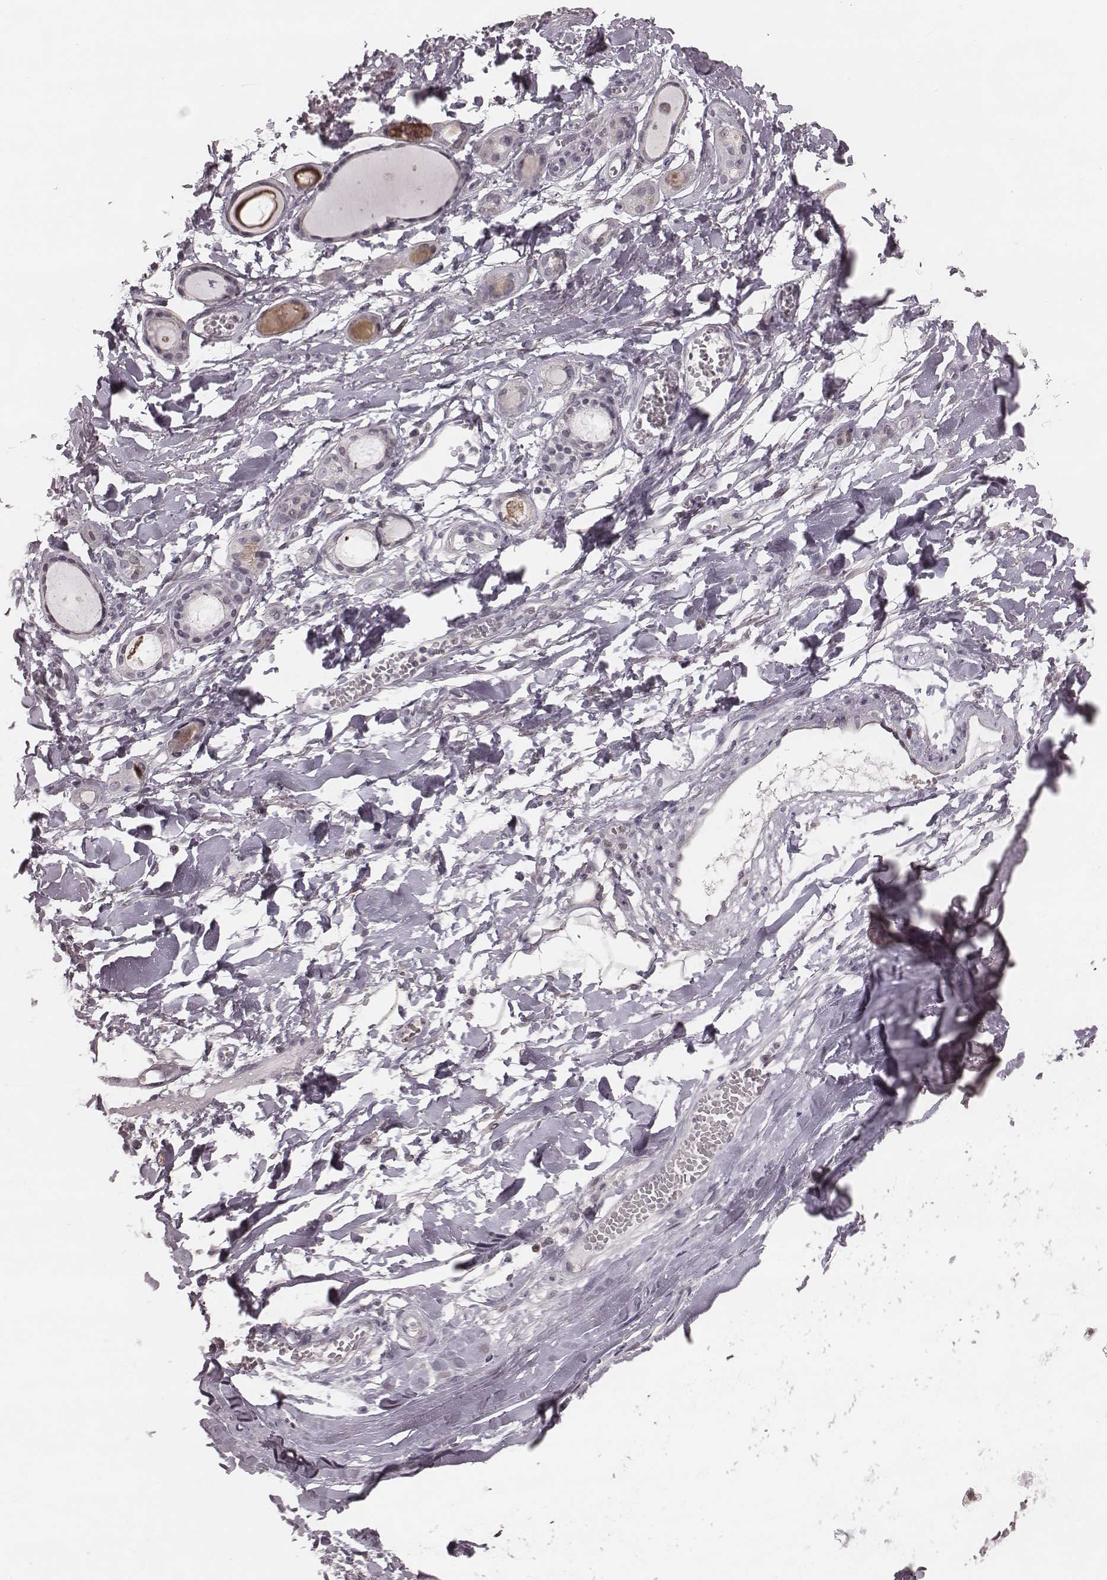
{"staining": {"intensity": "negative", "quantity": "none", "location": "none"}, "tissue": "soft tissue", "cell_type": "Fibroblasts", "image_type": "normal", "snomed": [{"axis": "morphology", "description": "Normal tissue, NOS"}, {"axis": "topography", "description": "Cartilage tissue"}, {"axis": "topography", "description": "Nasopharynx"}, {"axis": "topography", "description": "Thyroid gland"}], "caption": "Immunohistochemical staining of normal soft tissue displays no significant positivity in fibroblasts.", "gene": "IQCG", "patient": {"sex": "male", "age": 63}}